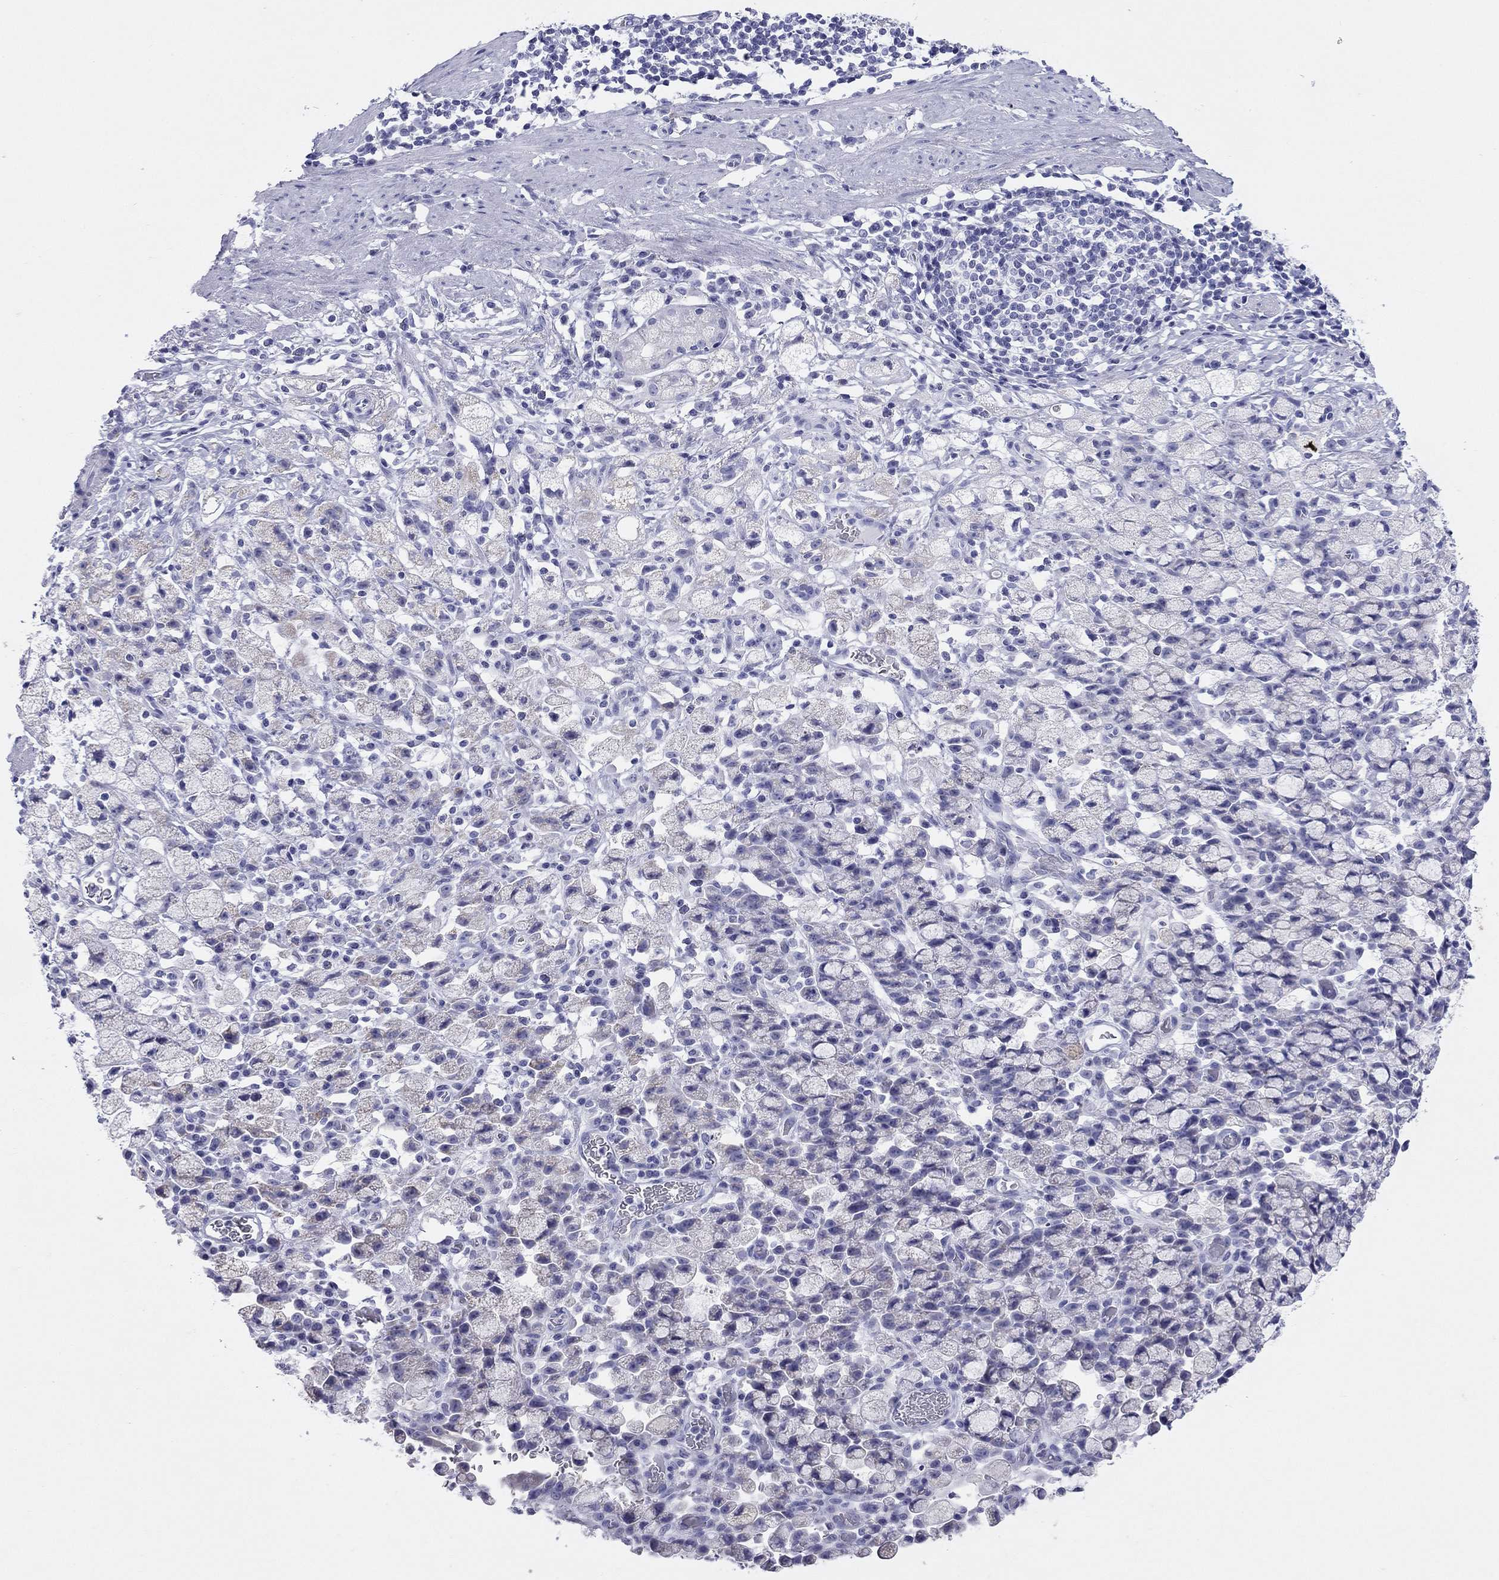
{"staining": {"intensity": "negative", "quantity": "none", "location": "none"}, "tissue": "stomach cancer", "cell_type": "Tumor cells", "image_type": "cancer", "snomed": [{"axis": "morphology", "description": "Adenocarcinoma, NOS"}, {"axis": "topography", "description": "Stomach"}], "caption": "IHC micrograph of neoplastic tissue: stomach cancer (adenocarcinoma) stained with DAB reveals no significant protein positivity in tumor cells.", "gene": "DPY19L2", "patient": {"sex": "male", "age": 58}}